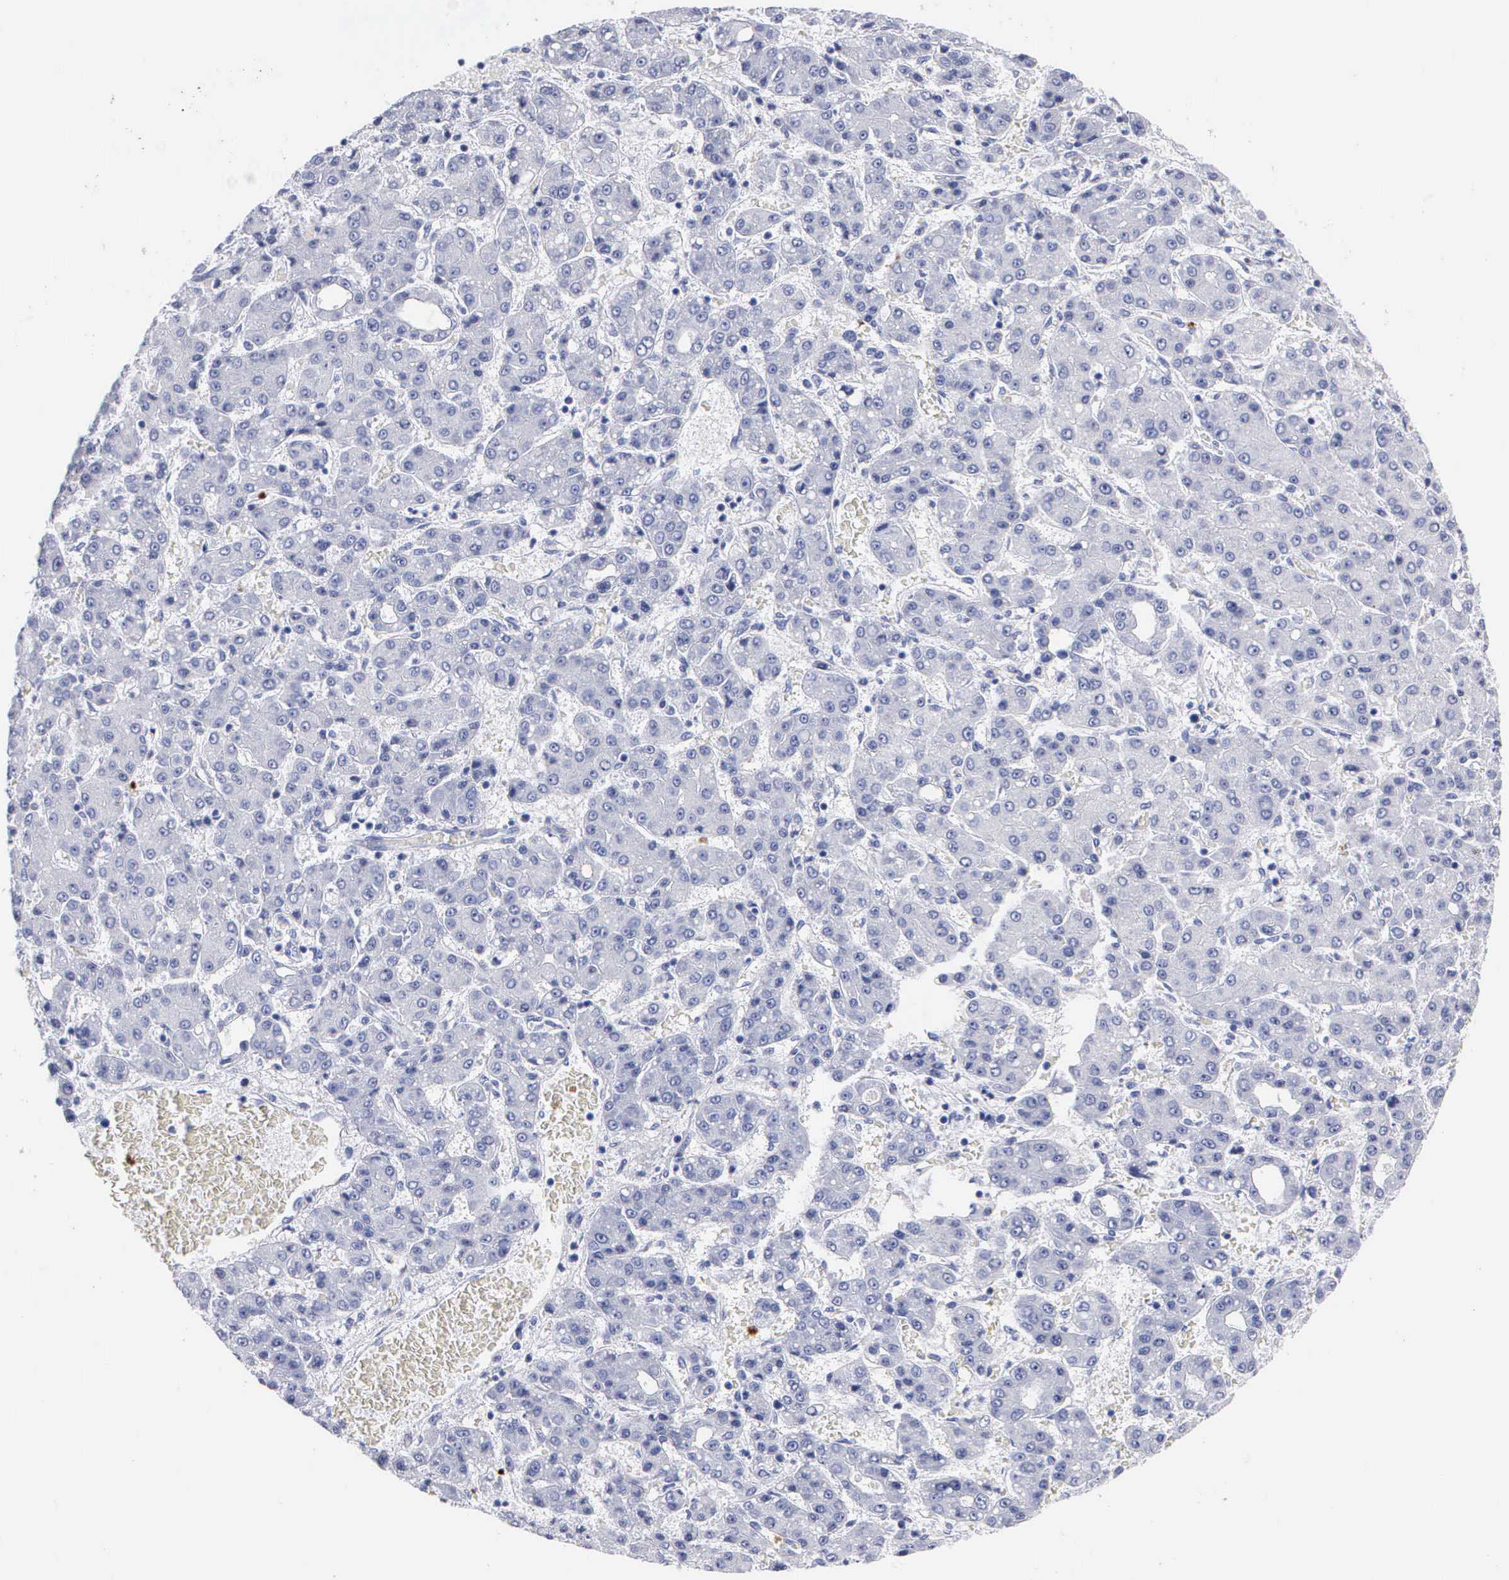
{"staining": {"intensity": "negative", "quantity": "none", "location": "none"}, "tissue": "liver cancer", "cell_type": "Tumor cells", "image_type": "cancer", "snomed": [{"axis": "morphology", "description": "Carcinoma, Hepatocellular, NOS"}, {"axis": "topography", "description": "Liver"}], "caption": "The histopathology image displays no significant staining in tumor cells of liver hepatocellular carcinoma.", "gene": "CTSG", "patient": {"sex": "male", "age": 69}}